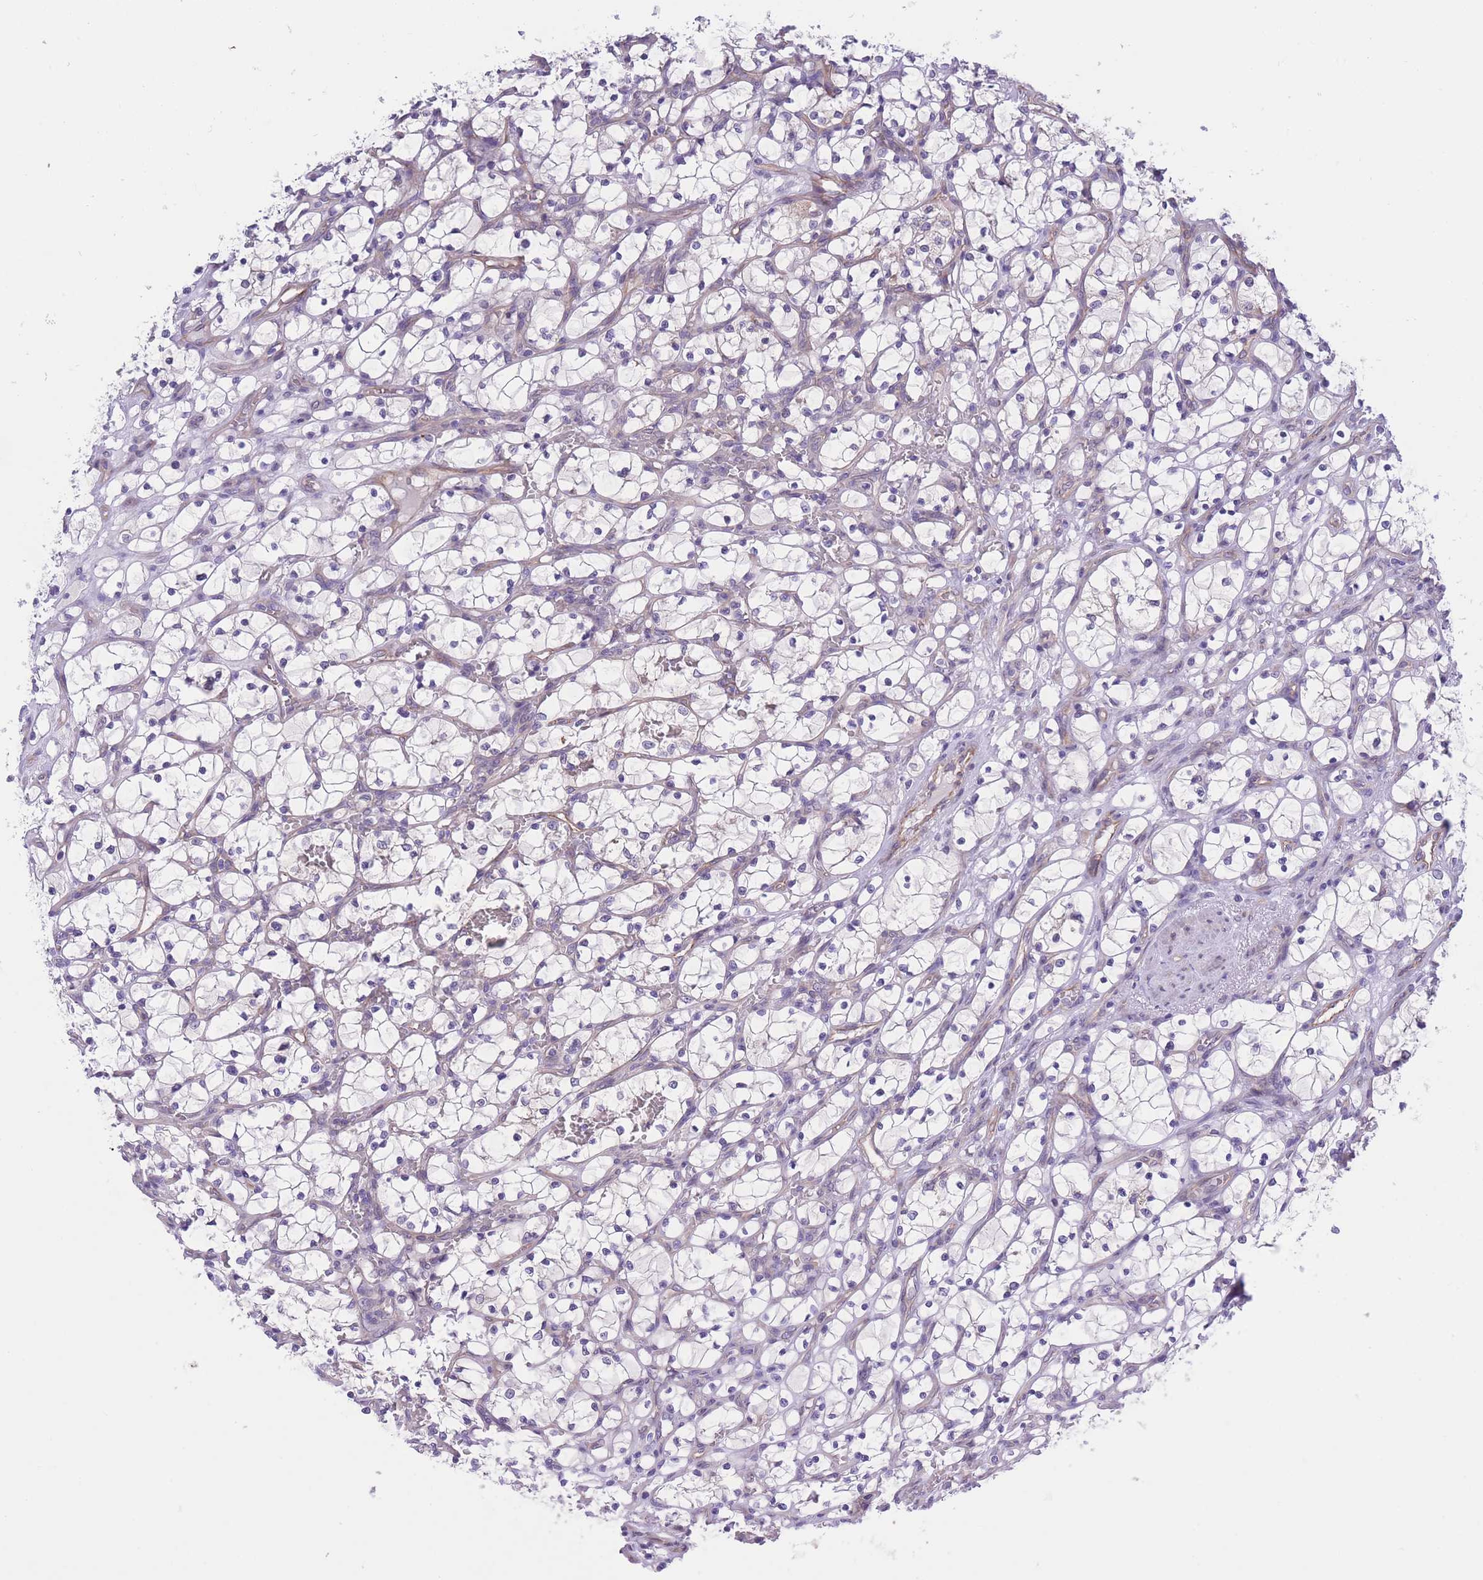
{"staining": {"intensity": "negative", "quantity": "none", "location": "none"}, "tissue": "renal cancer", "cell_type": "Tumor cells", "image_type": "cancer", "snomed": [{"axis": "morphology", "description": "Adenocarcinoma, NOS"}, {"axis": "topography", "description": "Kidney"}], "caption": "Tumor cells are negative for brown protein staining in adenocarcinoma (renal).", "gene": "WWOX", "patient": {"sex": "female", "age": 69}}